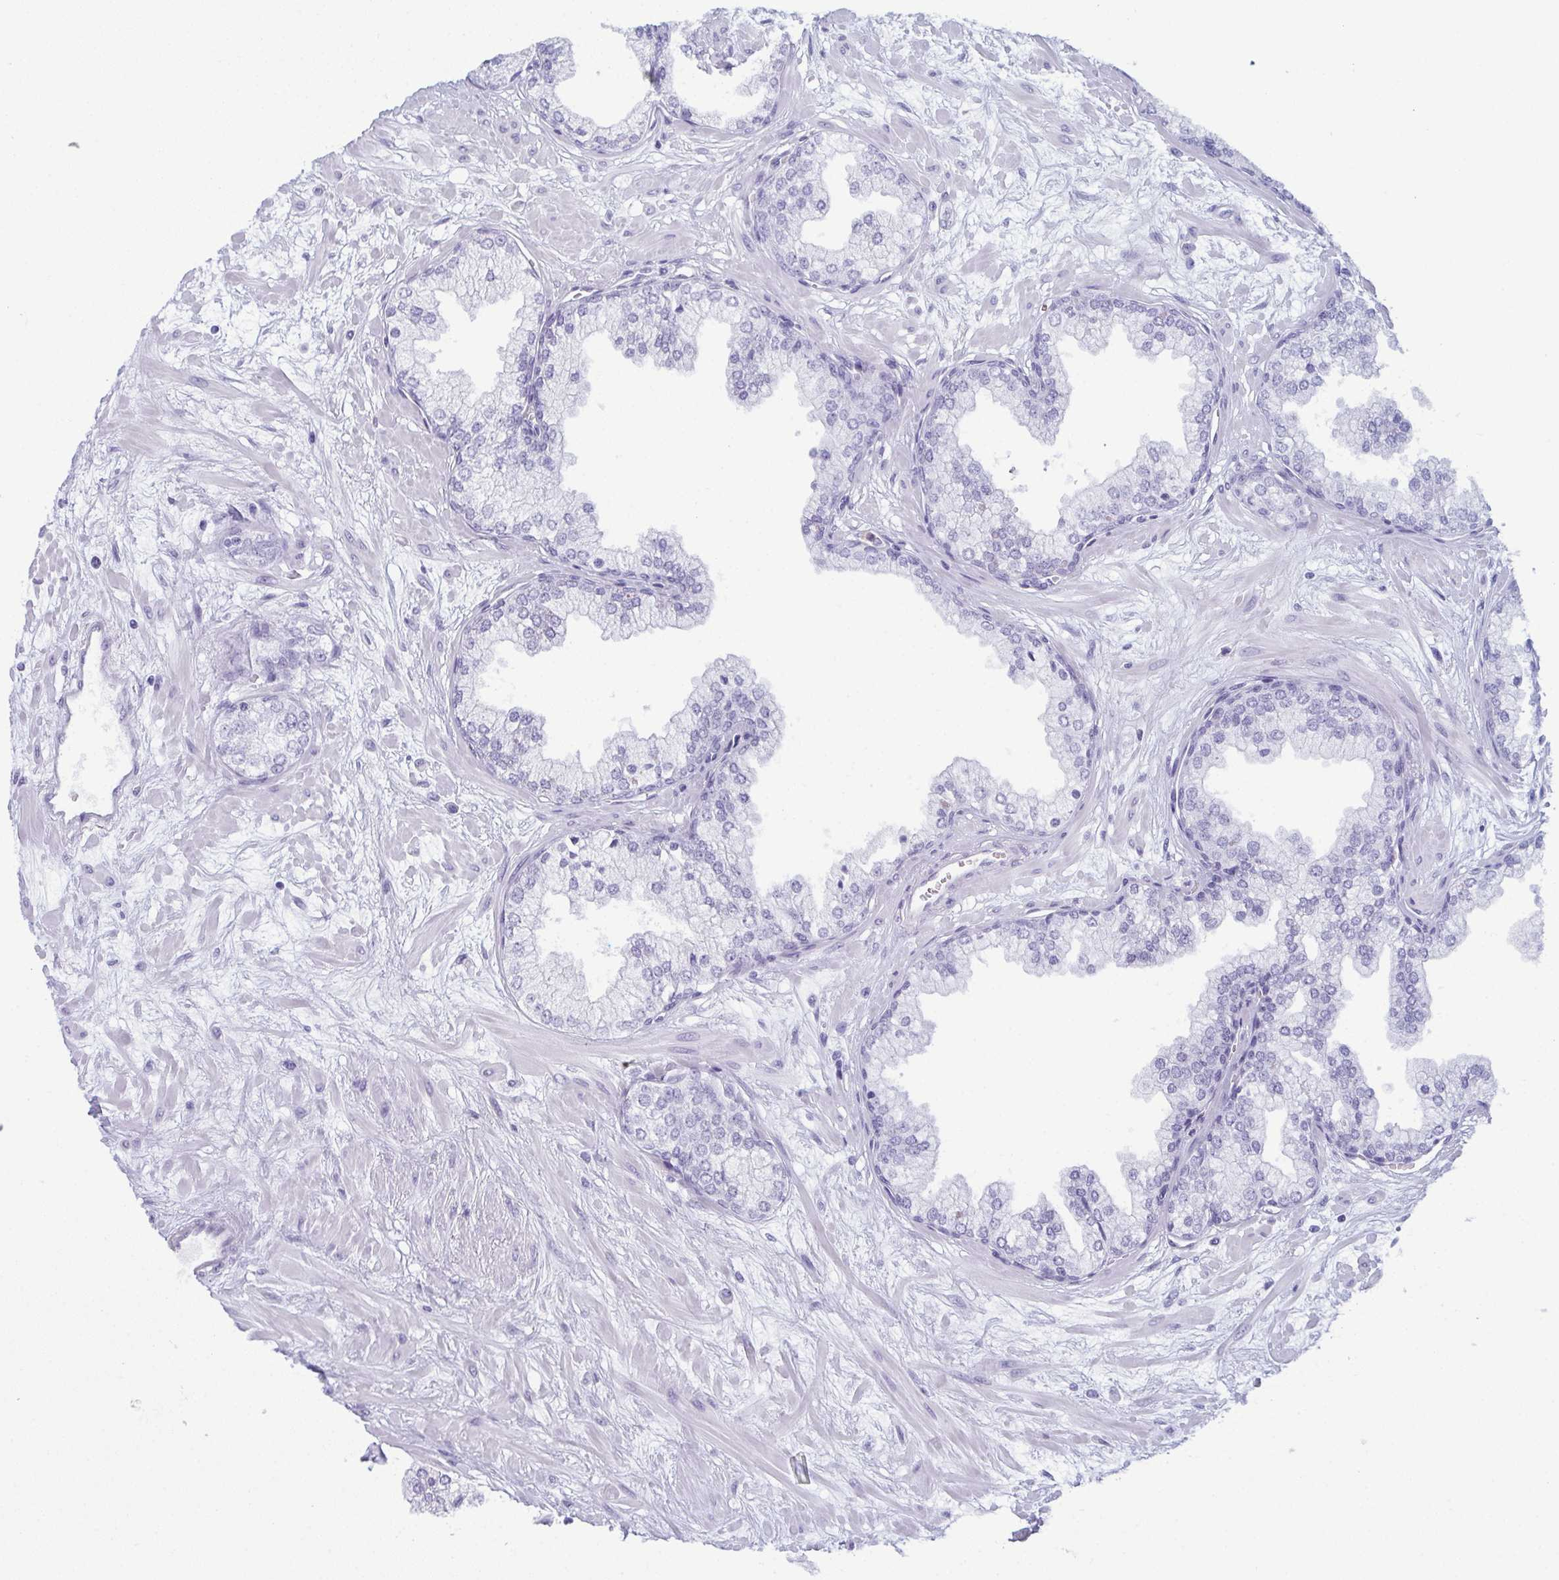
{"staining": {"intensity": "negative", "quantity": "none", "location": "none"}, "tissue": "prostate", "cell_type": "Glandular cells", "image_type": "normal", "snomed": [{"axis": "morphology", "description": "Normal tissue, NOS"}, {"axis": "topography", "description": "Prostate"}, {"axis": "topography", "description": "Peripheral nerve tissue"}], "caption": "This photomicrograph is of normal prostate stained with IHC to label a protein in brown with the nuclei are counter-stained blue. There is no positivity in glandular cells.", "gene": "CDA", "patient": {"sex": "male", "age": 61}}